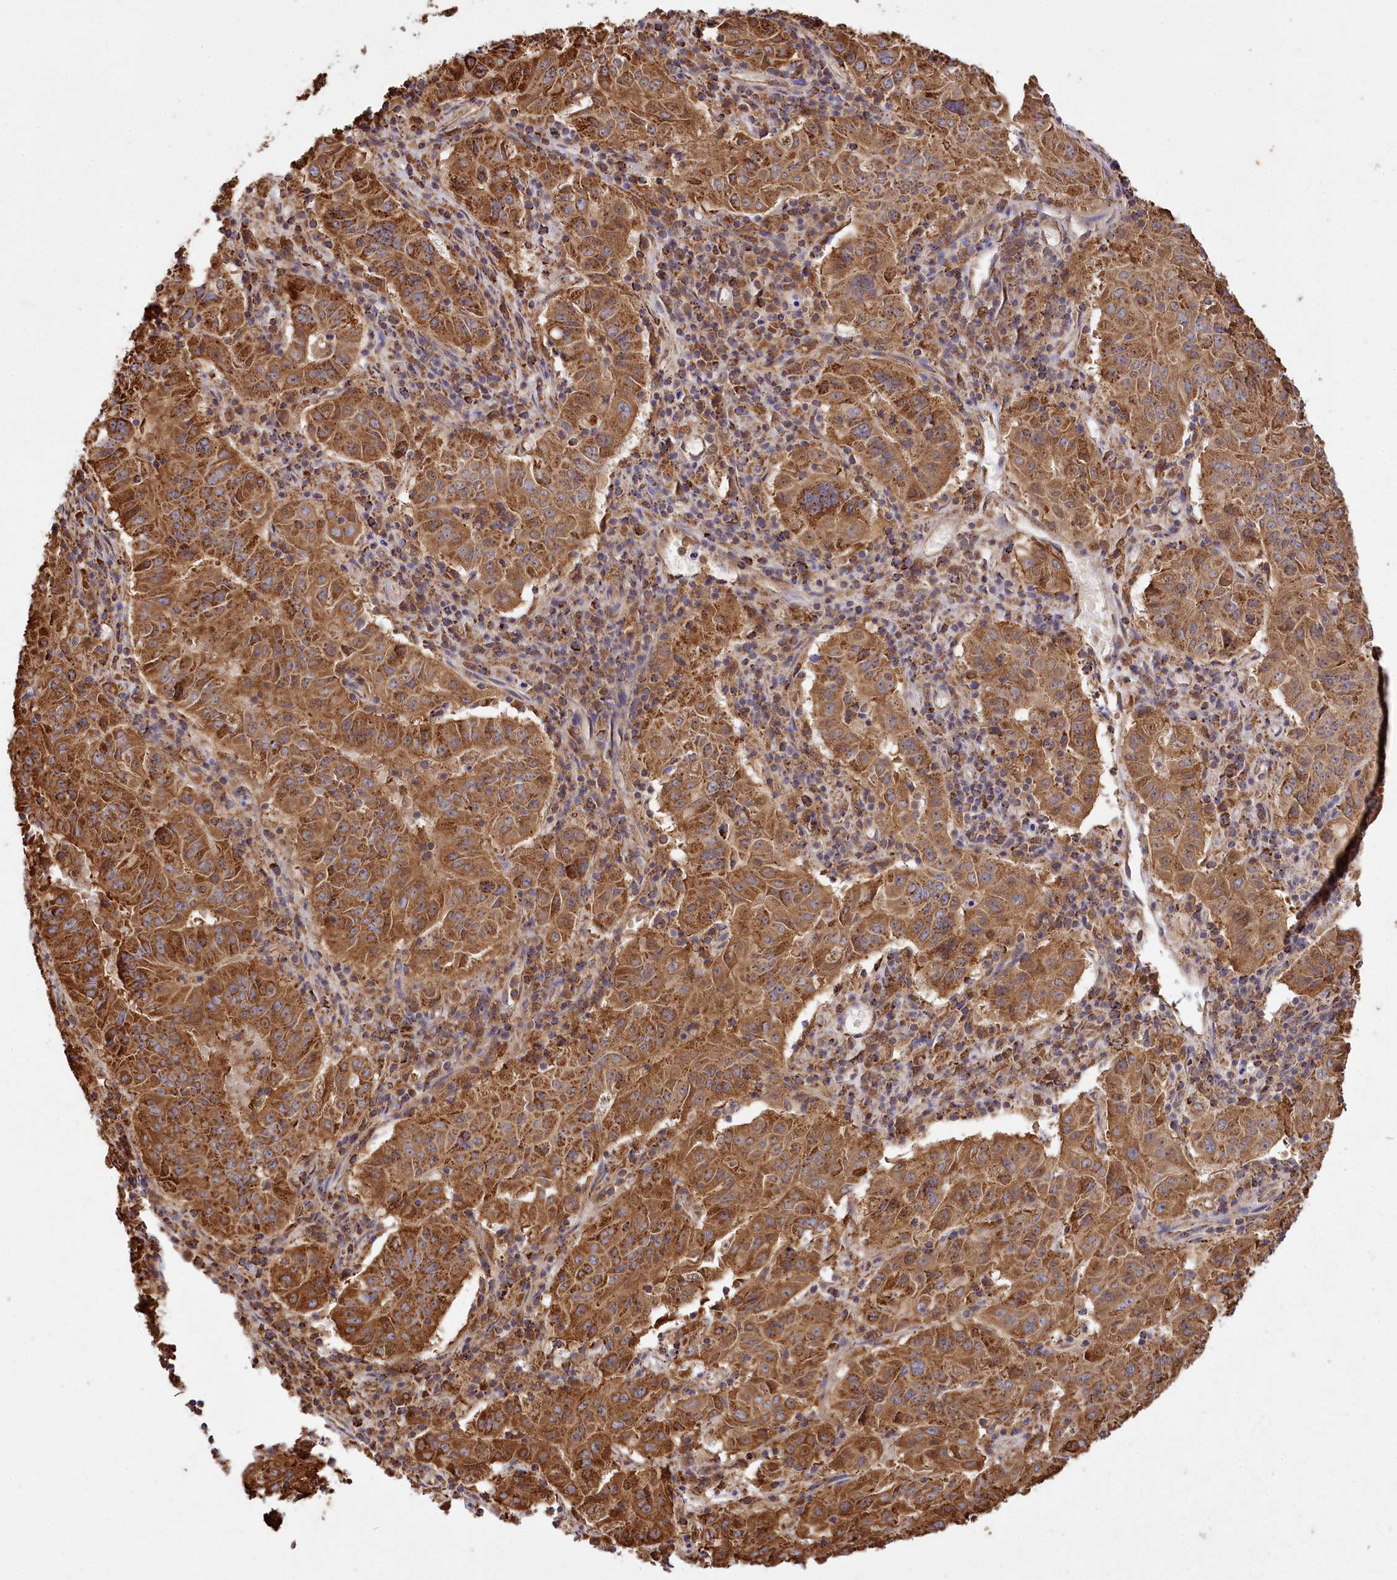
{"staining": {"intensity": "strong", "quantity": ">75%", "location": "cytoplasmic/membranous"}, "tissue": "pancreatic cancer", "cell_type": "Tumor cells", "image_type": "cancer", "snomed": [{"axis": "morphology", "description": "Adenocarcinoma, NOS"}, {"axis": "topography", "description": "Pancreas"}], "caption": "Immunohistochemistry staining of pancreatic adenocarcinoma, which shows high levels of strong cytoplasmic/membranous positivity in about >75% of tumor cells indicating strong cytoplasmic/membranous protein expression. The staining was performed using DAB (3,3'-diaminobenzidine) (brown) for protein detection and nuclei were counterstained in hematoxylin (blue).", "gene": "CARD19", "patient": {"sex": "male", "age": 63}}